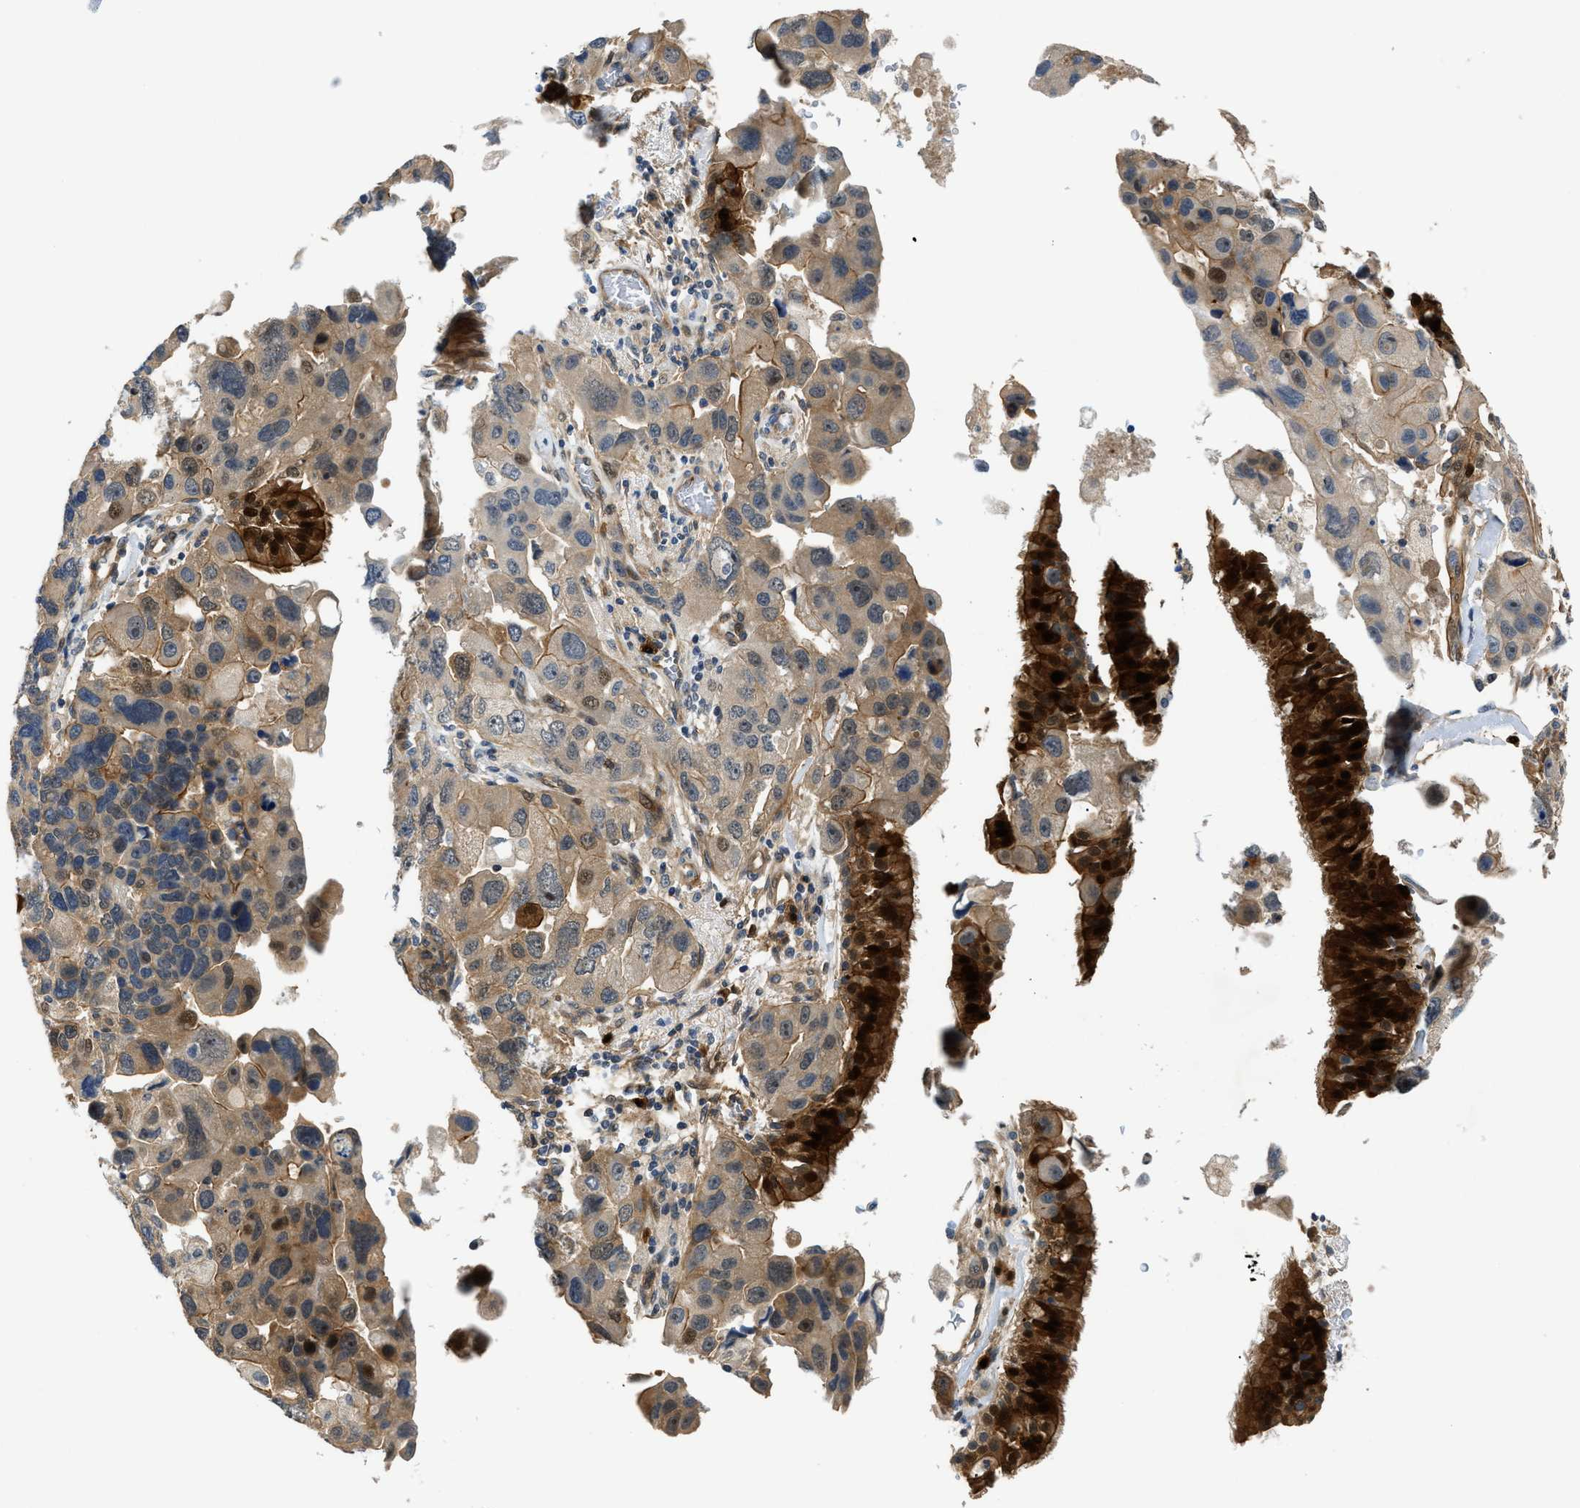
{"staining": {"intensity": "strong", "quantity": ">75%", "location": "cytoplasmic/membranous,nuclear"}, "tissue": "bronchus", "cell_type": "Respiratory epithelial cells", "image_type": "normal", "snomed": [{"axis": "morphology", "description": "Normal tissue, NOS"}, {"axis": "morphology", "description": "Adenocarcinoma, NOS"}, {"axis": "morphology", "description": "Adenocarcinoma, metastatic, NOS"}, {"axis": "topography", "description": "Lymph node"}, {"axis": "topography", "description": "Bronchus"}, {"axis": "topography", "description": "Lung"}], "caption": "Brown immunohistochemical staining in benign human bronchus demonstrates strong cytoplasmic/membranous,nuclear positivity in about >75% of respiratory epithelial cells. The protein is shown in brown color, while the nuclei are stained blue.", "gene": "TRAK2", "patient": {"sex": "female", "age": 54}}